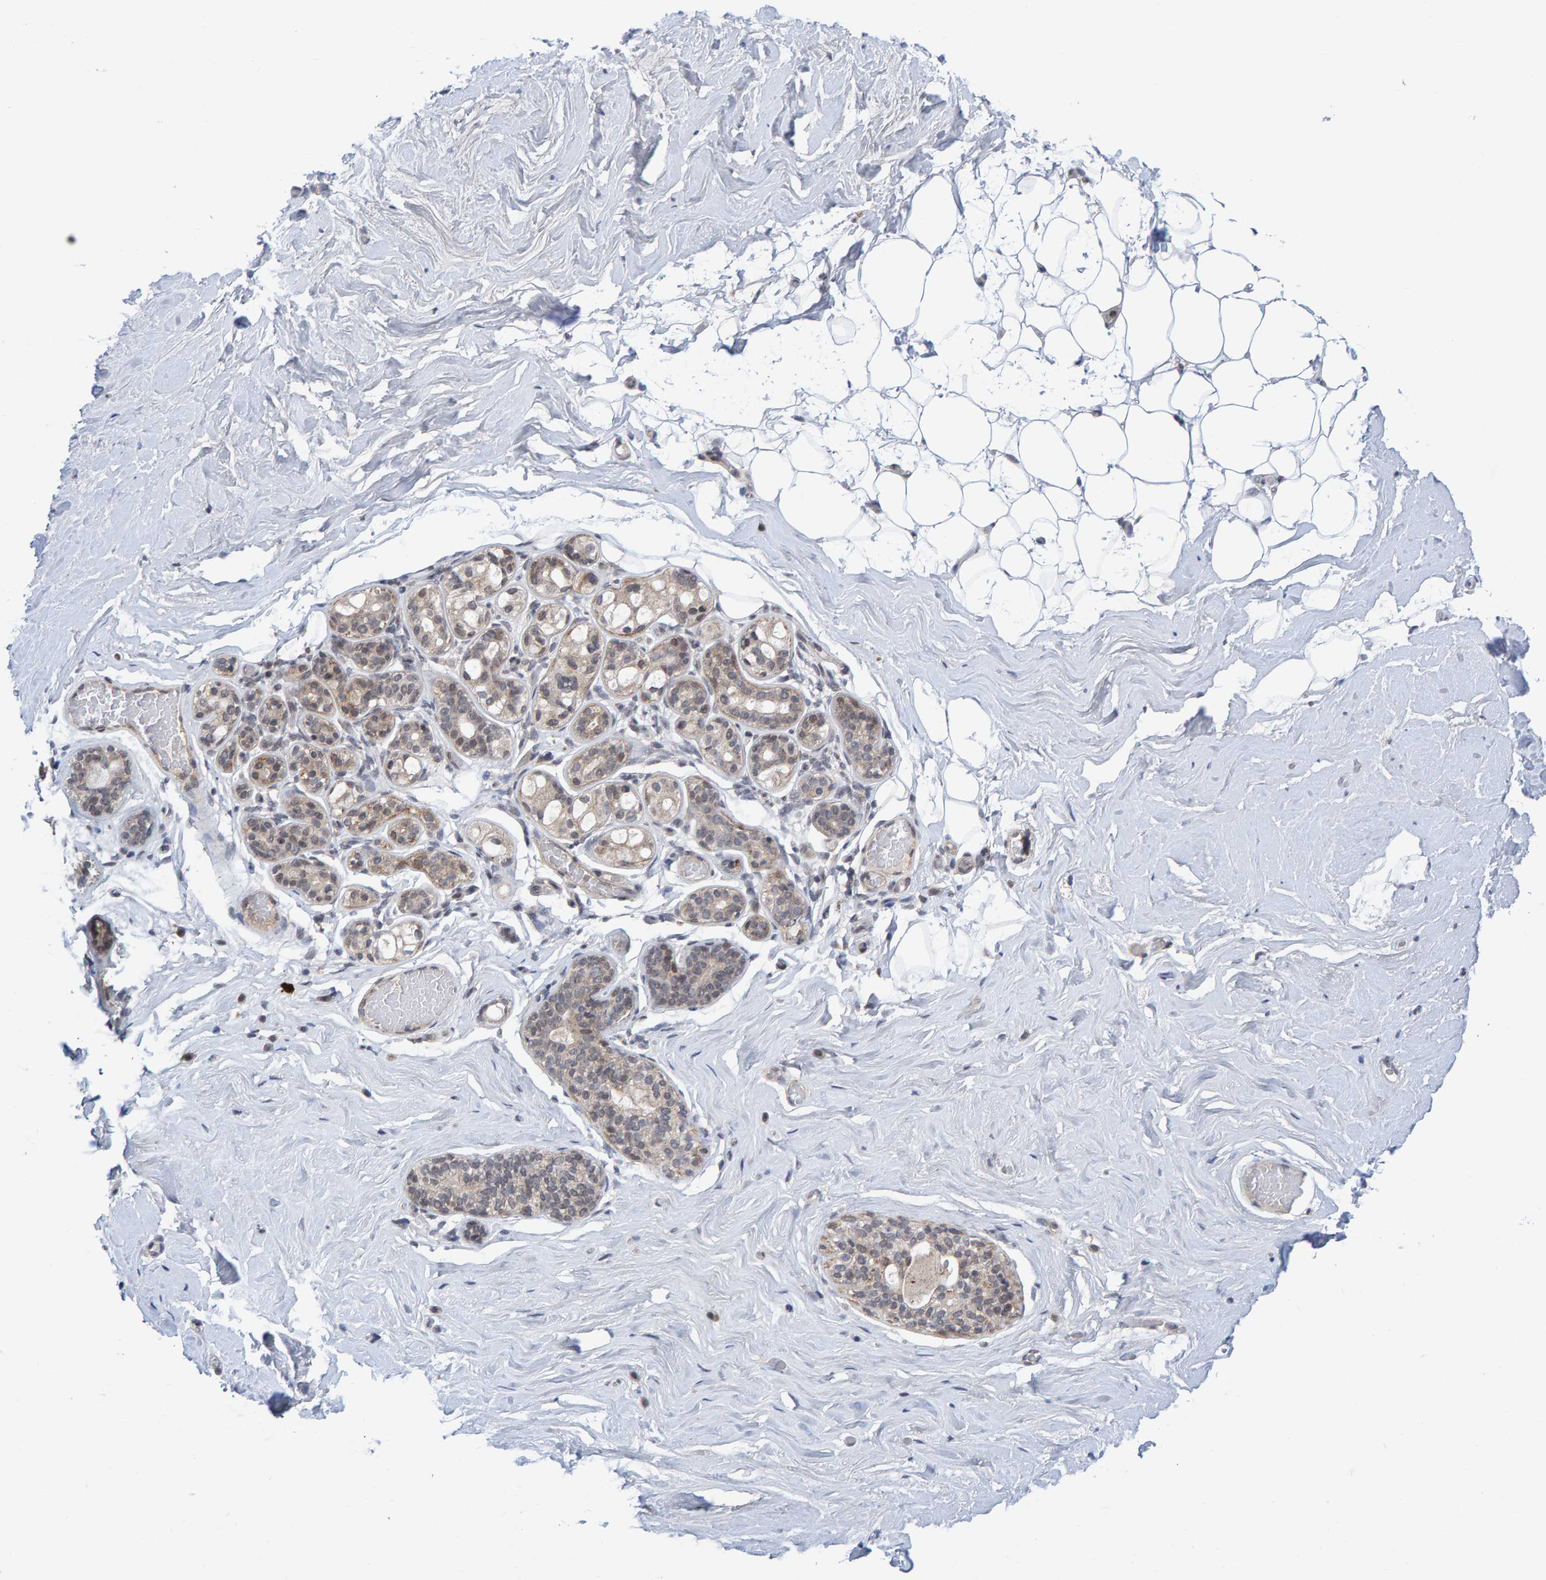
{"staining": {"intensity": "negative", "quantity": "none", "location": "none"}, "tissue": "breast", "cell_type": "Adipocytes", "image_type": "normal", "snomed": [{"axis": "morphology", "description": "Normal tissue, NOS"}, {"axis": "topography", "description": "Breast"}], "caption": "High power microscopy image of an immunohistochemistry (IHC) micrograph of unremarkable breast, revealing no significant staining in adipocytes.", "gene": "CDH2", "patient": {"sex": "female", "age": 75}}